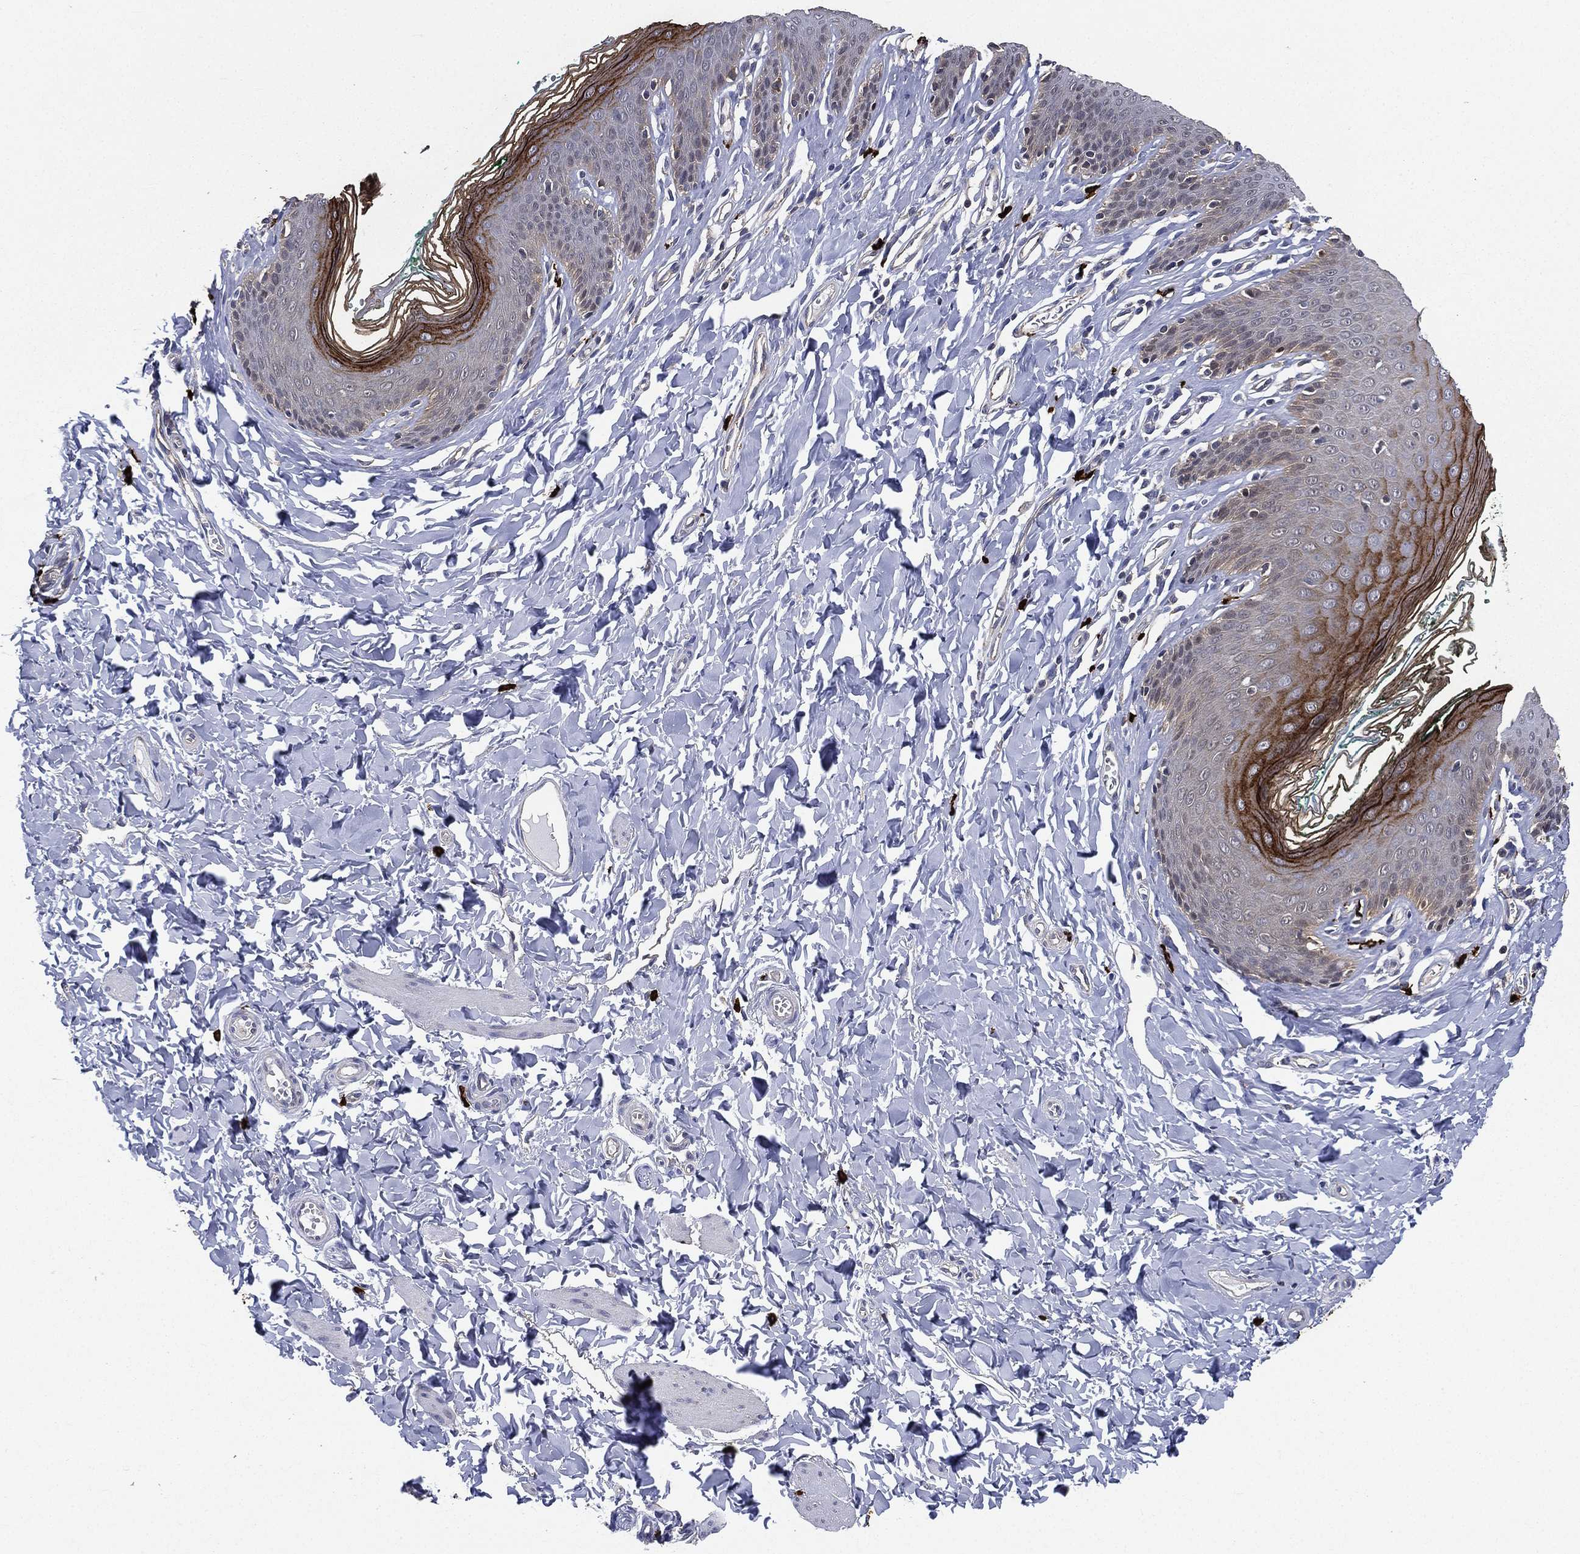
{"staining": {"intensity": "strong", "quantity": "<25%", "location": "cytoplasmic/membranous"}, "tissue": "skin", "cell_type": "Epidermal cells", "image_type": "normal", "snomed": [{"axis": "morphology", "description": "Normal tissue, NOS"}, {"axis": "topography", "description": "Vulva"}], "caption": "IHC photomicrograph of normal skin: skin stained using immunohistochemistry (IHC) displays medium levels of strong protein expression localized specifically in the cytoplasmic/membranous of epidermal cells, appearing as a cytoplasmic/membranous brown color.", "gene": "SMPD3", "patient": {"sex": "female", "age": 66}}